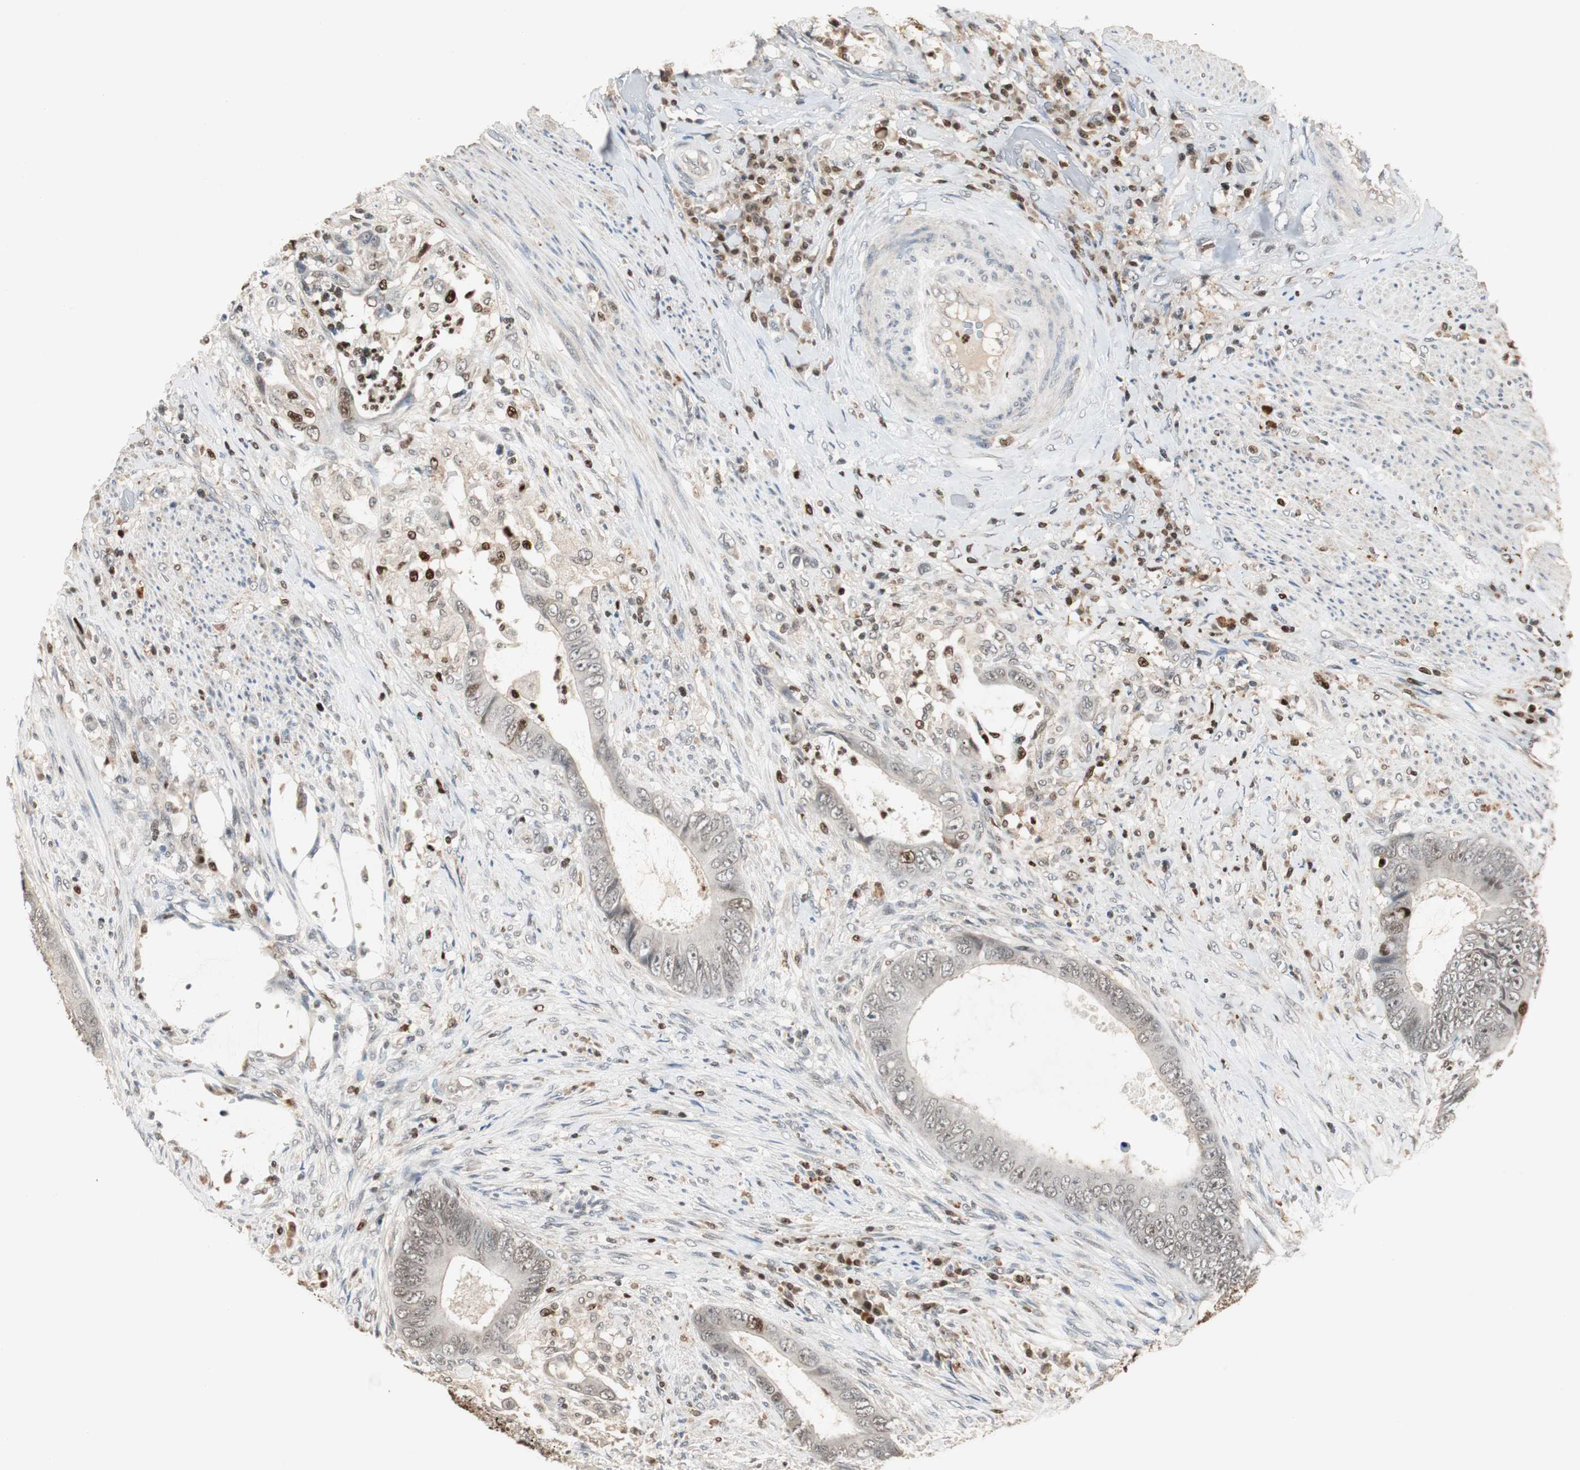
{"staining": {"intensity": "moderate", "quantity": "<25%", "location": "nuclear"}, "tissue": "colorectal cancer", "cell_type": "Tumor cells", "image_type": "cancer", "snomed": [{"axis": "morphology", "description": "Adenocarcinoma, NOS"}, {"axis": "topography", "description": "Rectum"}], "caption": "Protein analysis of colorectal cancer tissue demonstrates moderate nuclear staining in about <25% of tumor cells.", "gene": "FEN1", "patient": {"sex": "female", "age": 77}}